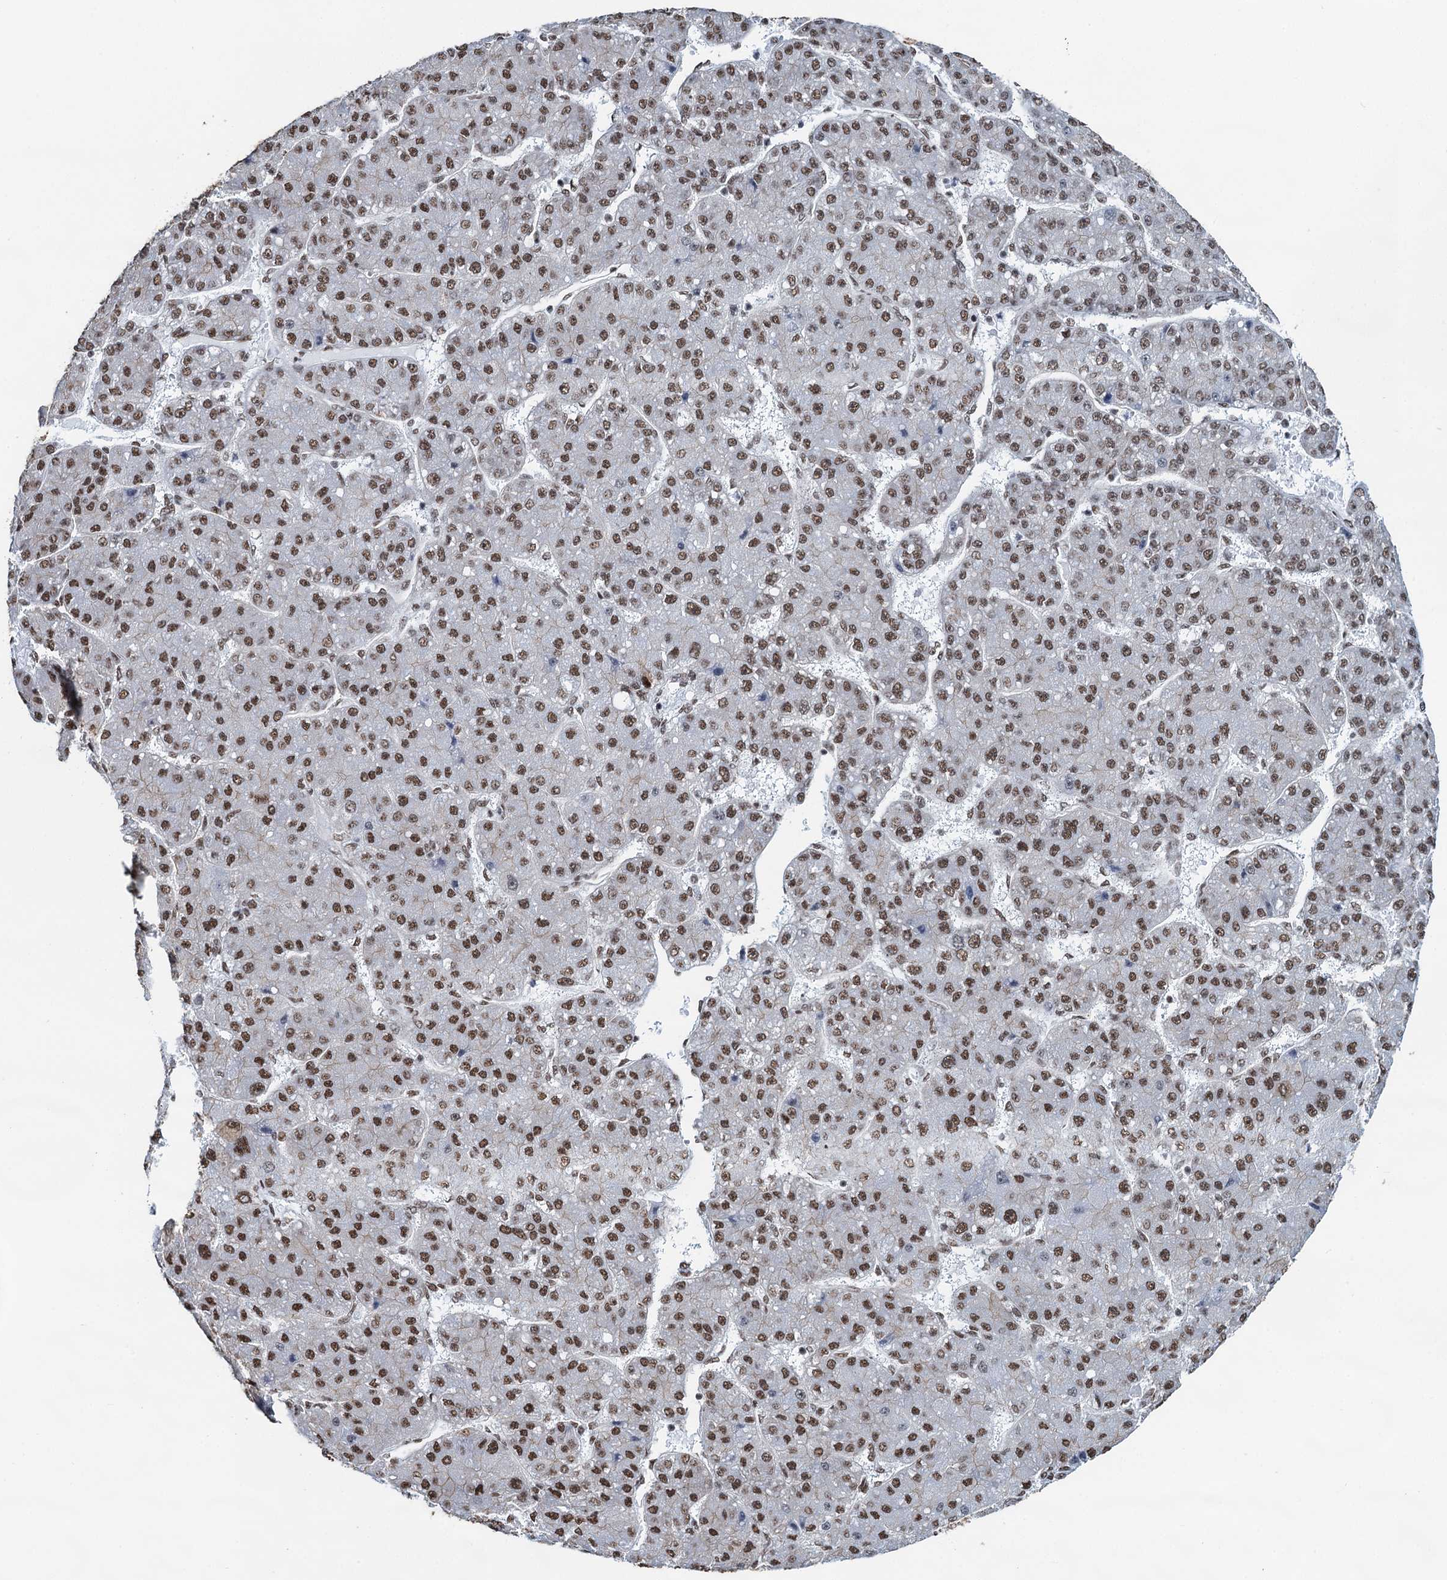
{"staining": {"intensity": "moderate", "quantity": ">75%", "location": "nuclear"}, "tissue": "liver cancer", "cell_type": "Tumor cells", "image_type": "cancer", "snomed": [{"axis": "morphology", "description": "Carcinoma, Hepatocellular, NOS"}, {"axis": "topography", "description": "Liver"}], "caption": "Immunohistochemical staining of human liver cancer (hepatocellular carcinoma) displays medium levels of moderate nuclear protein staining in about >75% of tumor cells. Nuclei are stained in blue.", "gene": "ZNF609", "patient": {"sex": "male", "age": 67}}